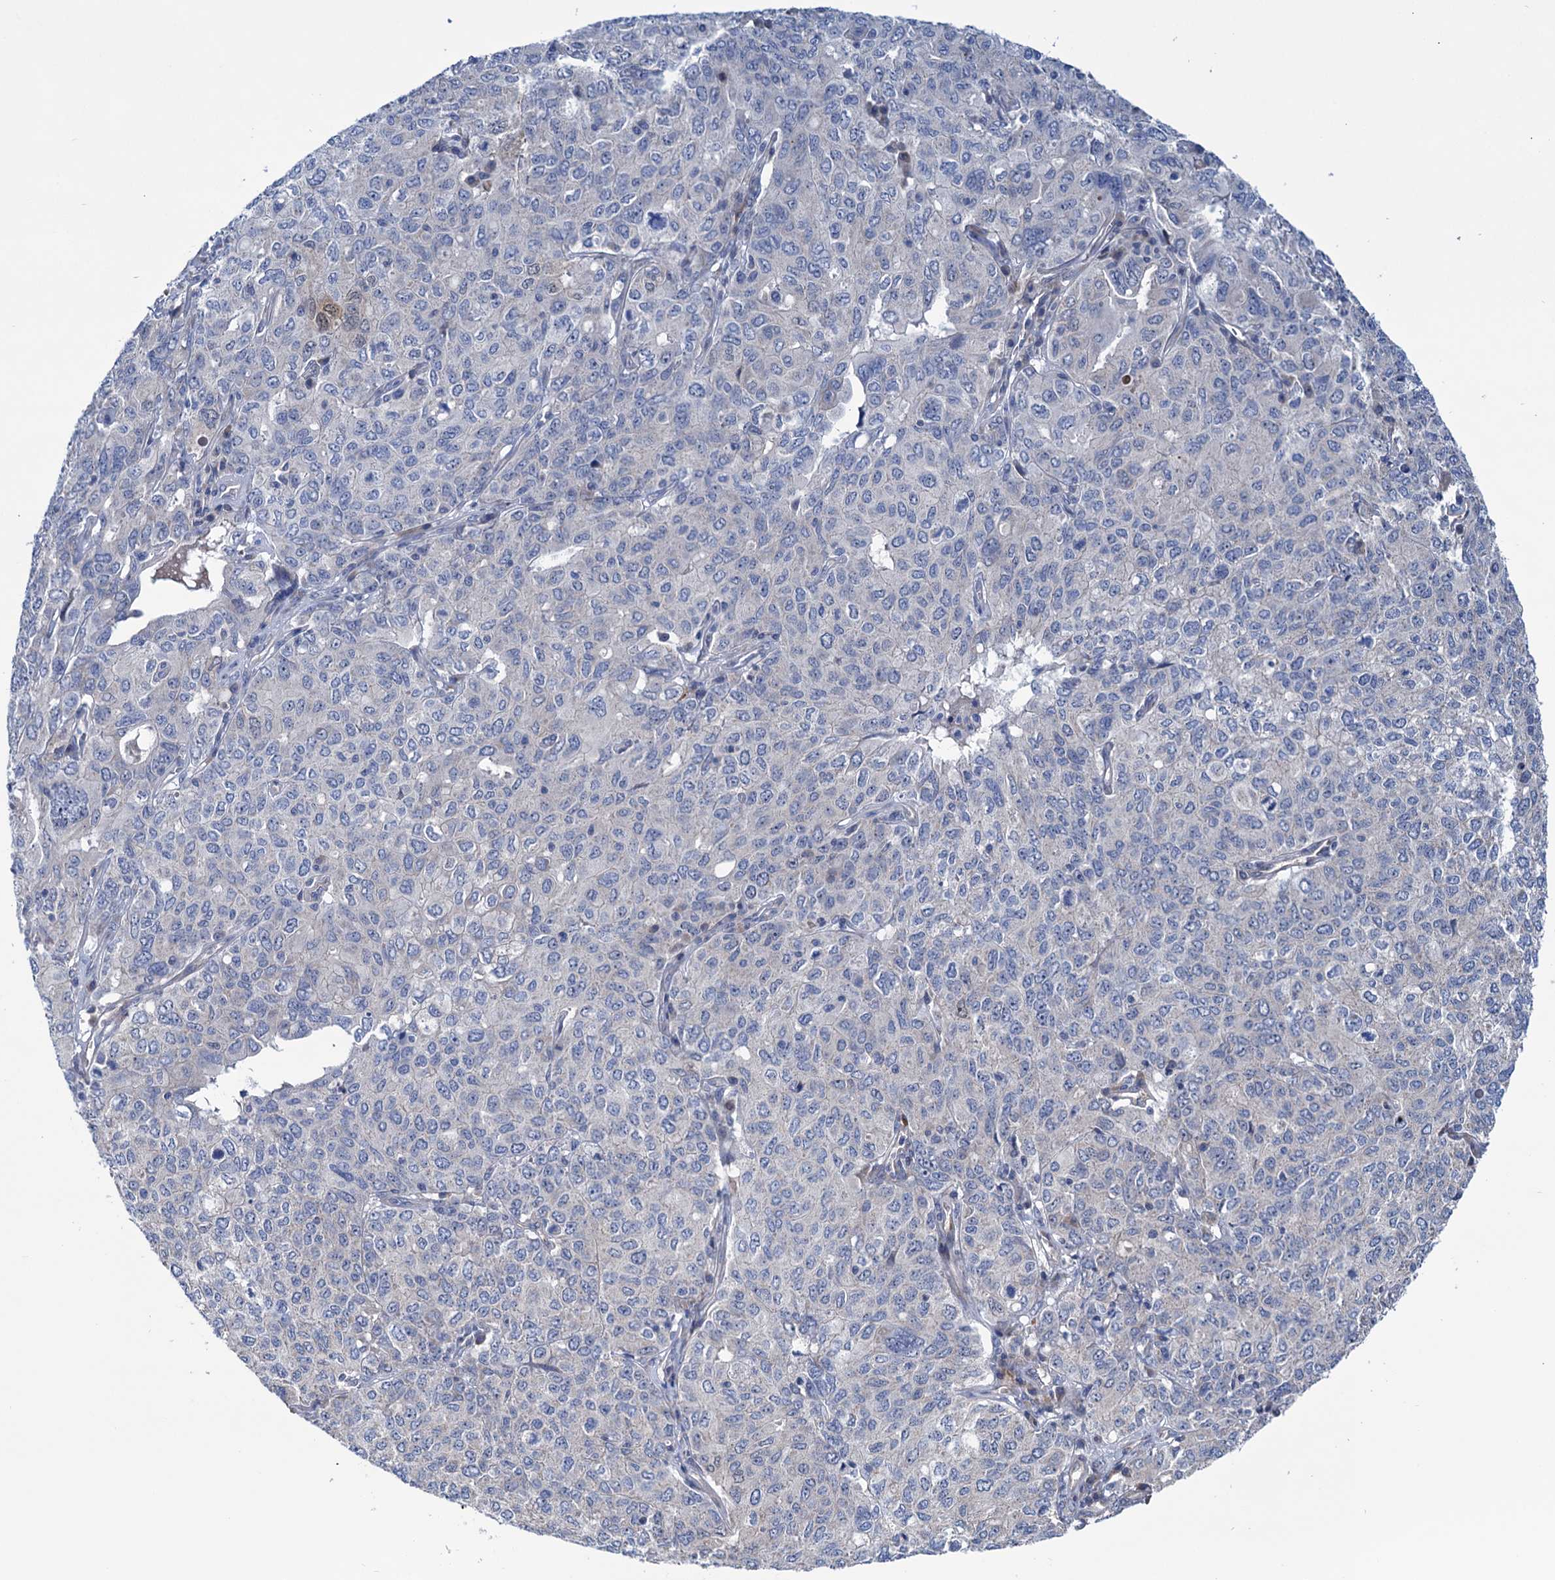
{"staining": {"intensity": "negative", "quantity": "none", "location": "none"}, "tissue": "ovarian cancer", "cell_type": "Tumor cells", "image_type": "cancer", "snomed": [{"axis": "morphology", "description": "Carcinoma, endometroid"}, {"axis": "topography", "description": "Ovary"}], "caption": "Immunohistochemistry photomicrograph of ovarian endometroid carcinoma stained for a protein (brown), which demonstrates no staining in tumor cells.", "gene": "EYA4", "patient": {"sex": "female", "age": 62}}